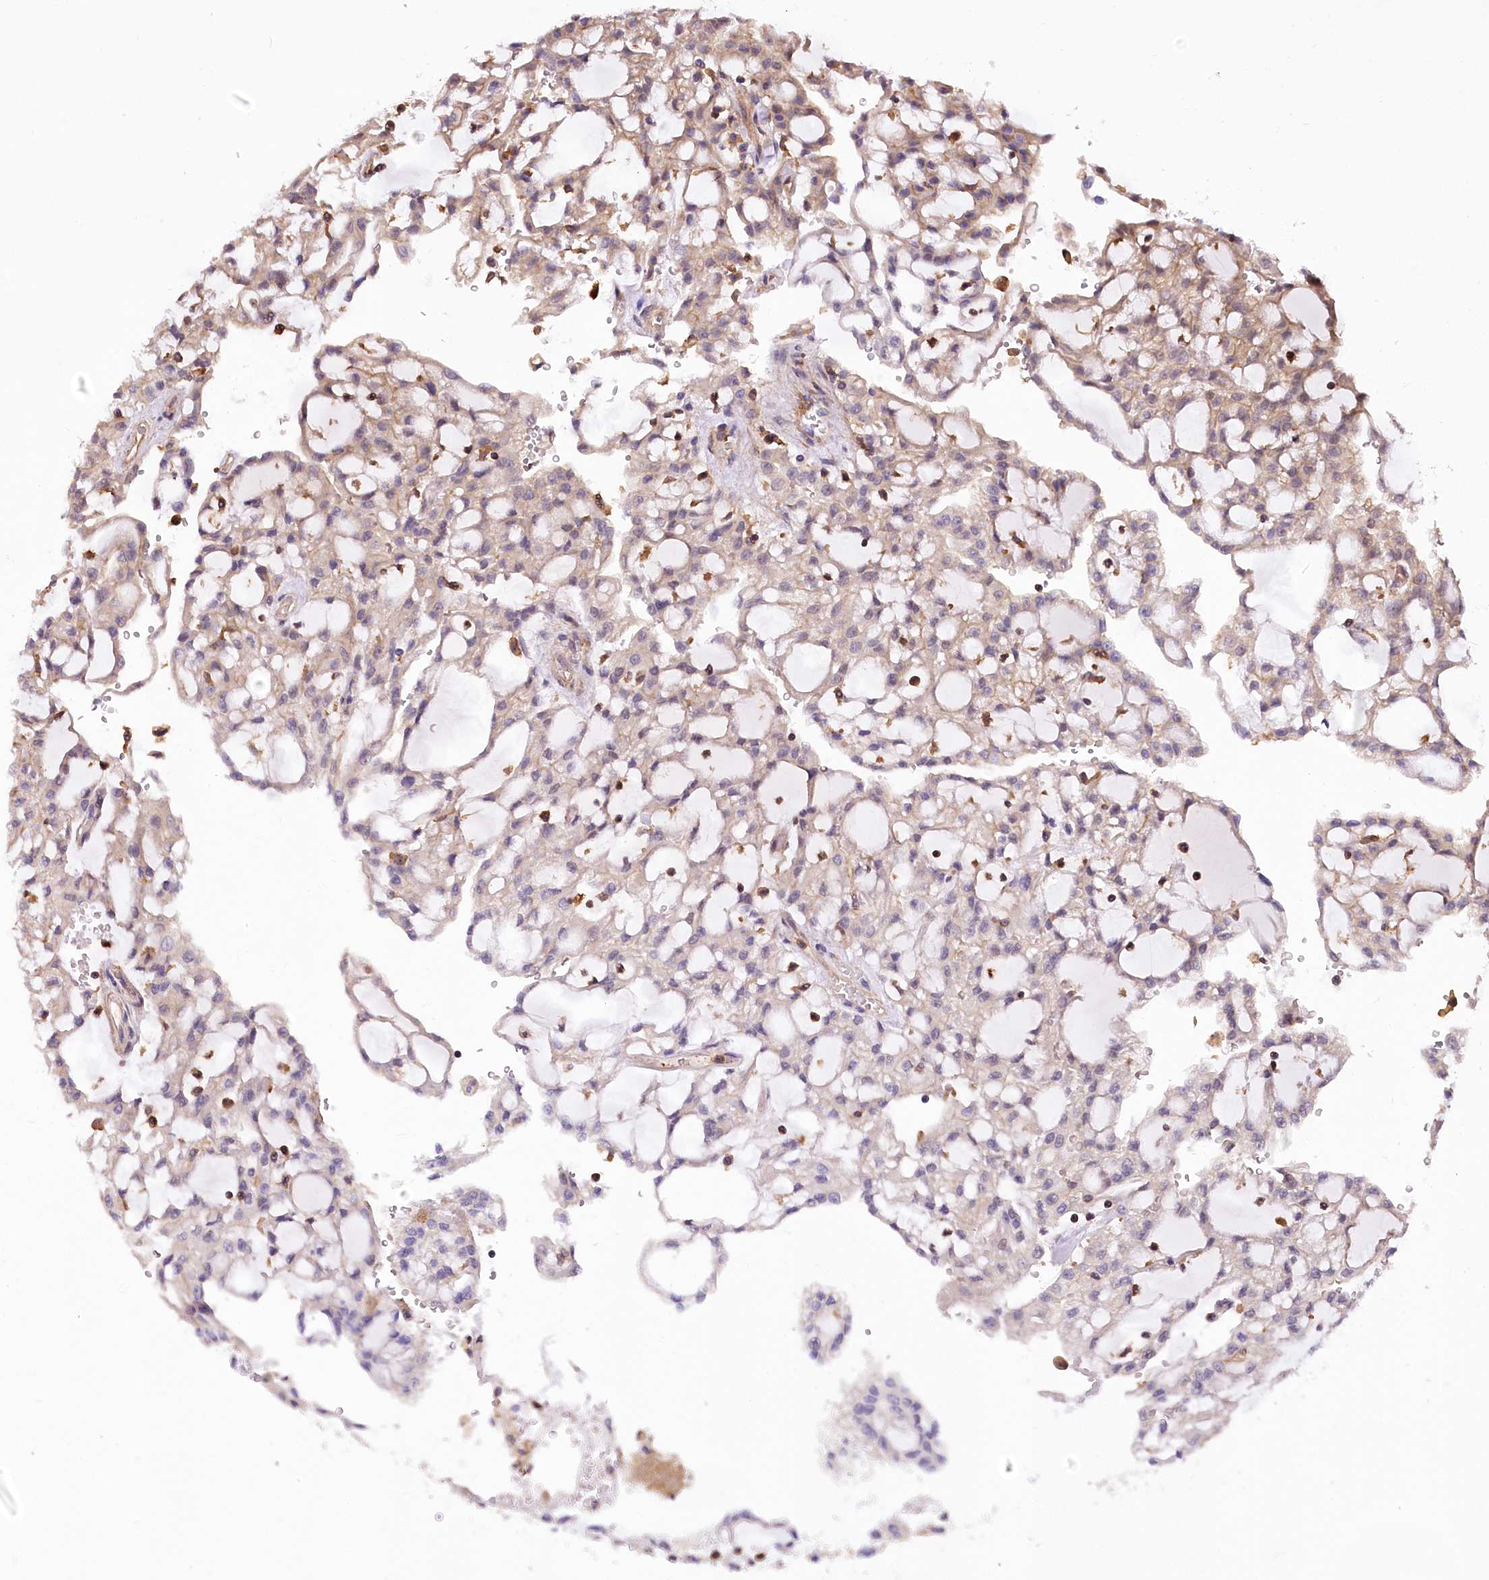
{"staining": {"intensity": "weak", "quantity": "<25%", "location": "cytoplasmic/membranous"}, "tissue": "renal cancer", "cell_type": "Tumor cells", "image_type": "cancer", "snomed": [{"axis": "morphology", "description": "Adenocarcinoma, NOS"}, {"axis": "topography", "description": "Kidney"}], "caption": "There is no significant expression in tumor cells of renal cancer (adenocarcinoma). (Immunohistochemistry (ihc), brightfield microscopy, high magnification).", "gene": "DPP3", "patient": {"sex": "male", "age": 63}}